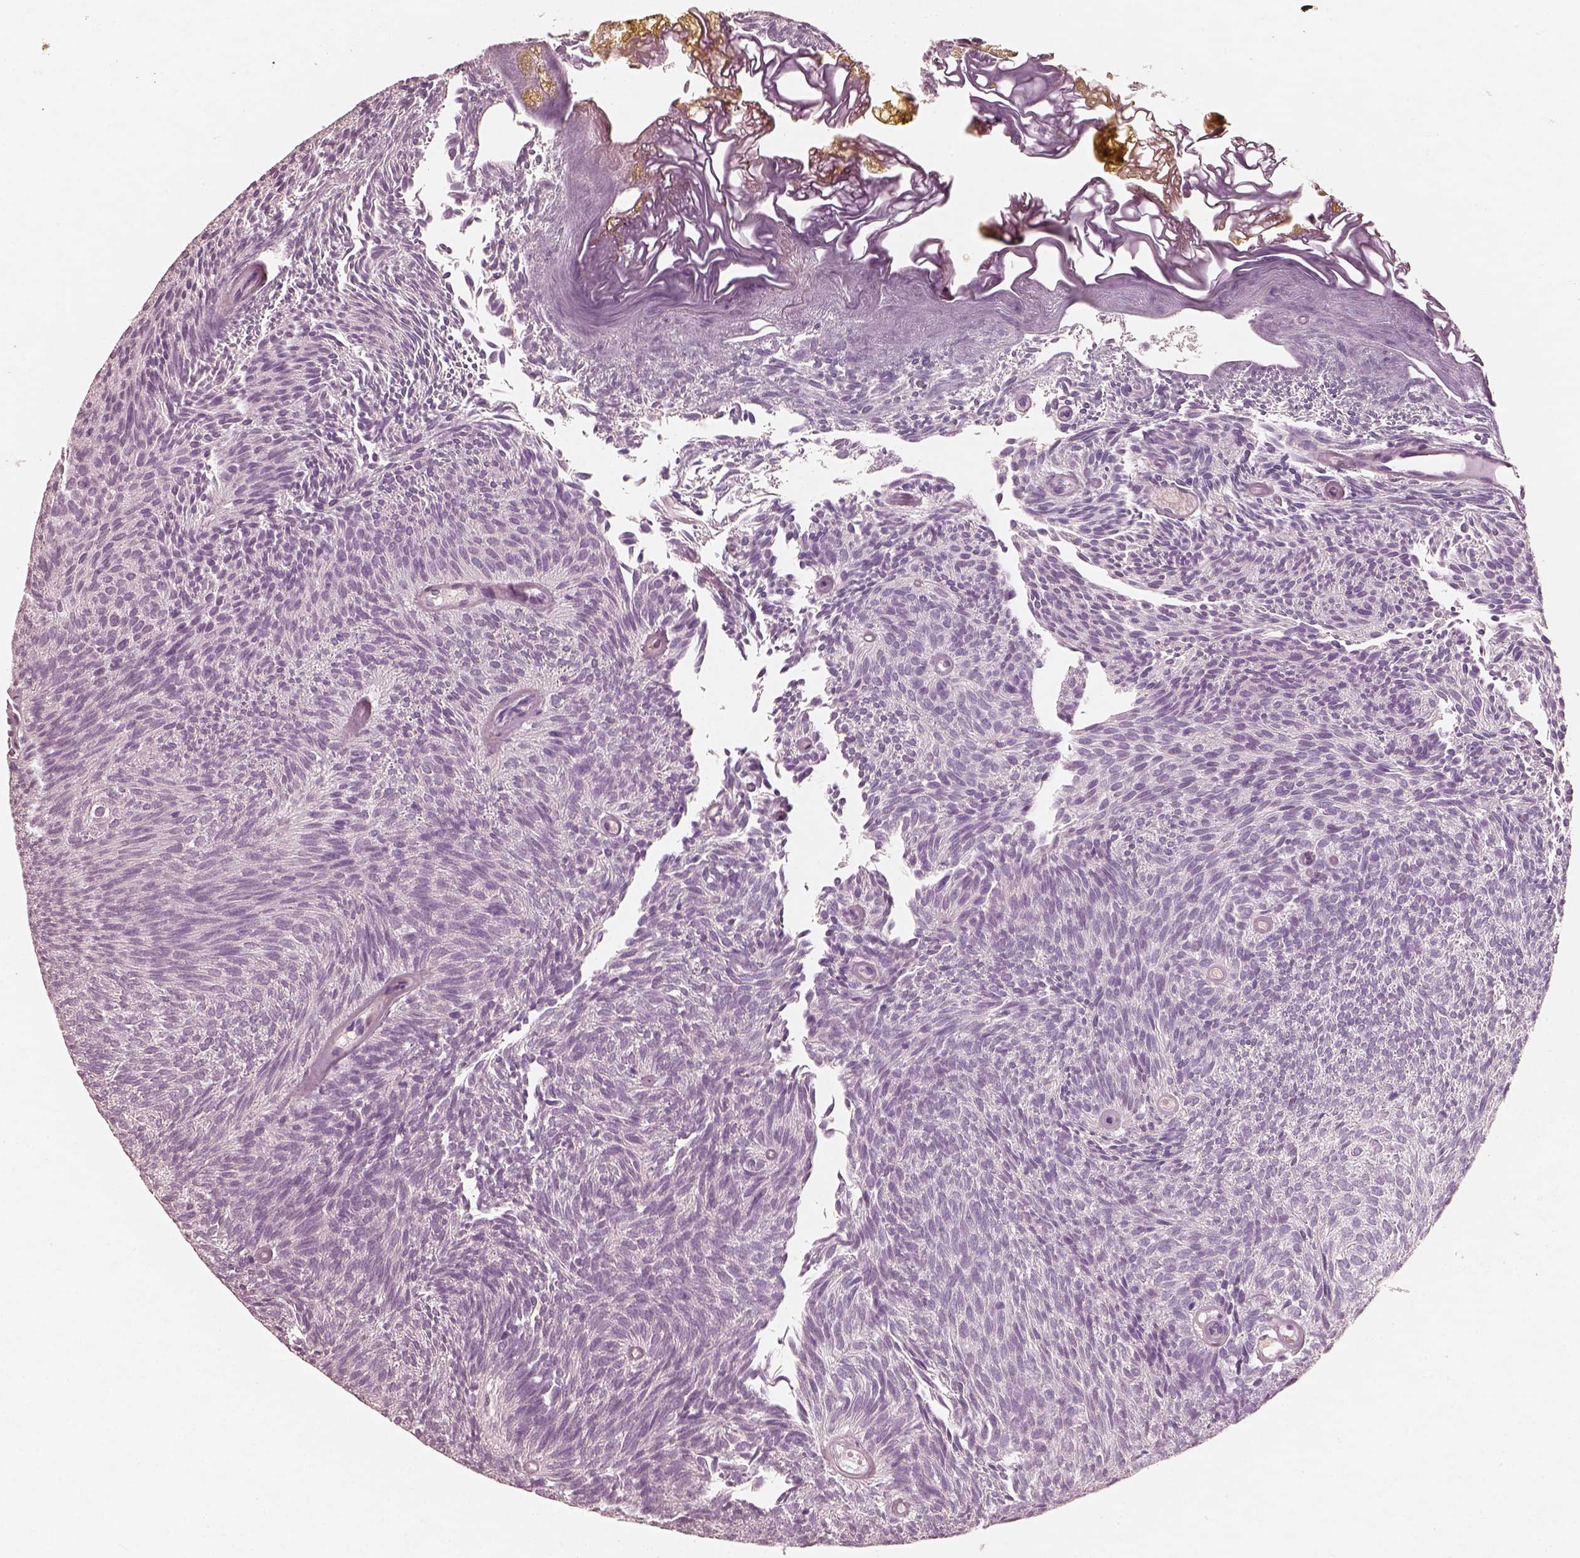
{"staining": {"intensity": "negative", "quantity": "none", "location": "none"}, "tissue": "urothelial cancer", "cell_type": "Tumor cells", "image_type": "cancer", "snomed": [{"axis": "morphology", "description": "Urothelial carcinoma, Low grade"}, {"axis": "topography", "description": "Urinary bladder"}], "caption": "This is an immunohistochemistry (IHC) photomicrograph of urothelial cancer. There is no positivity in tumor cells.", "gene": "RS1", "patient": {"sex": "male", "age": 77}}